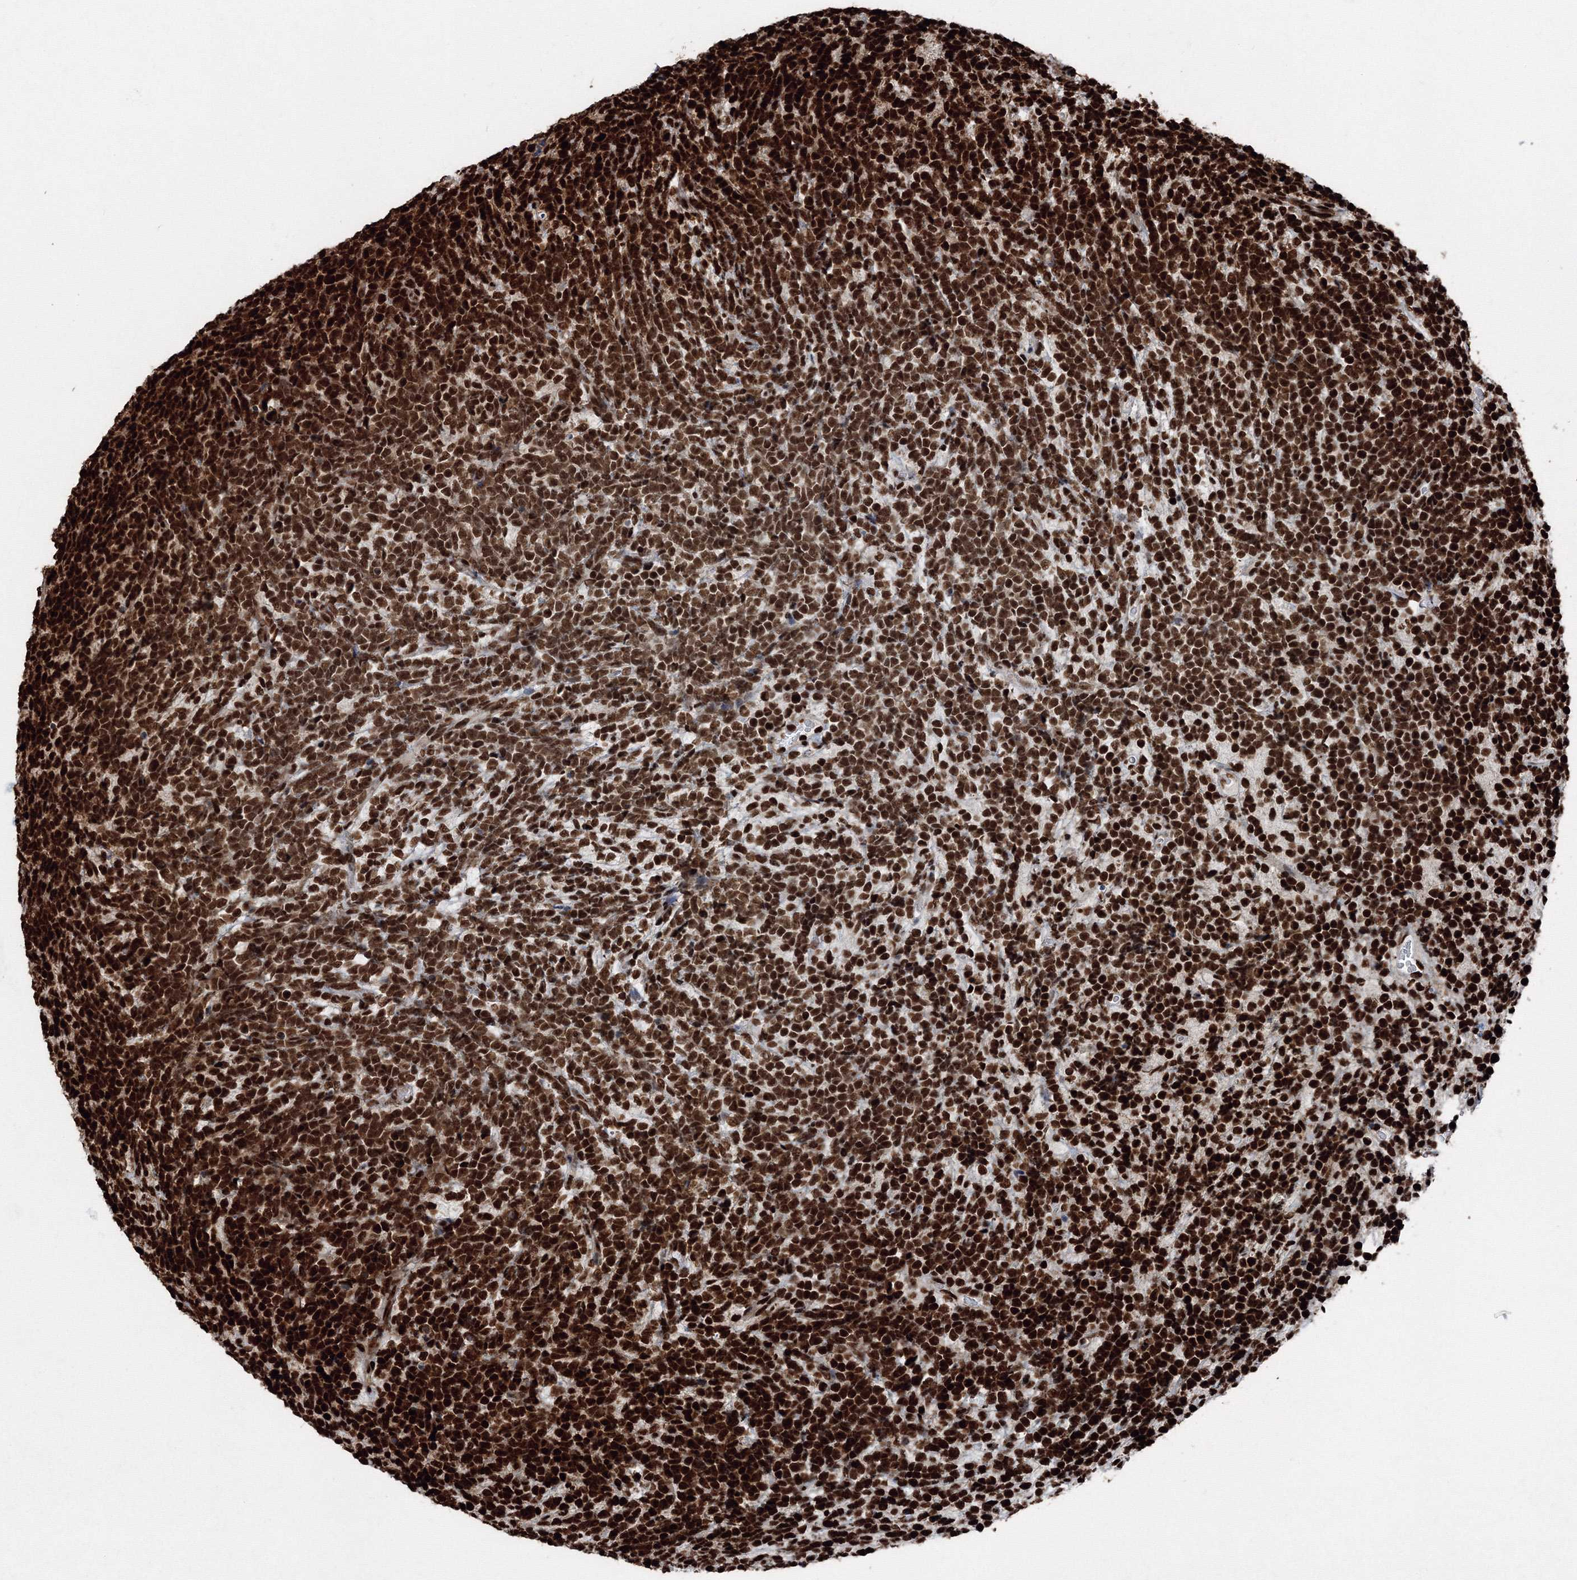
{"staining": {"intensity": "strong", "quantity": ">75%", "location": "nuclear"}, "tissue": "glioma", "cell_type": "Tumor cells", "image_type": "cancer", "snomed": [{"axis": "morphology", "description": "Glioma, malignant, Low grade"}, {"axis": "topography", "description": "Brain"}], "caption": "An immunohistochemistry (IHC) photomicrograph of tumor tissue is shown. Protein staining in brown shows strong nuclear positivity in malignant low-grade glioma within tumor cells.", "gene": "SNRPC", "patient": {"sex": "female", "age": 1}}